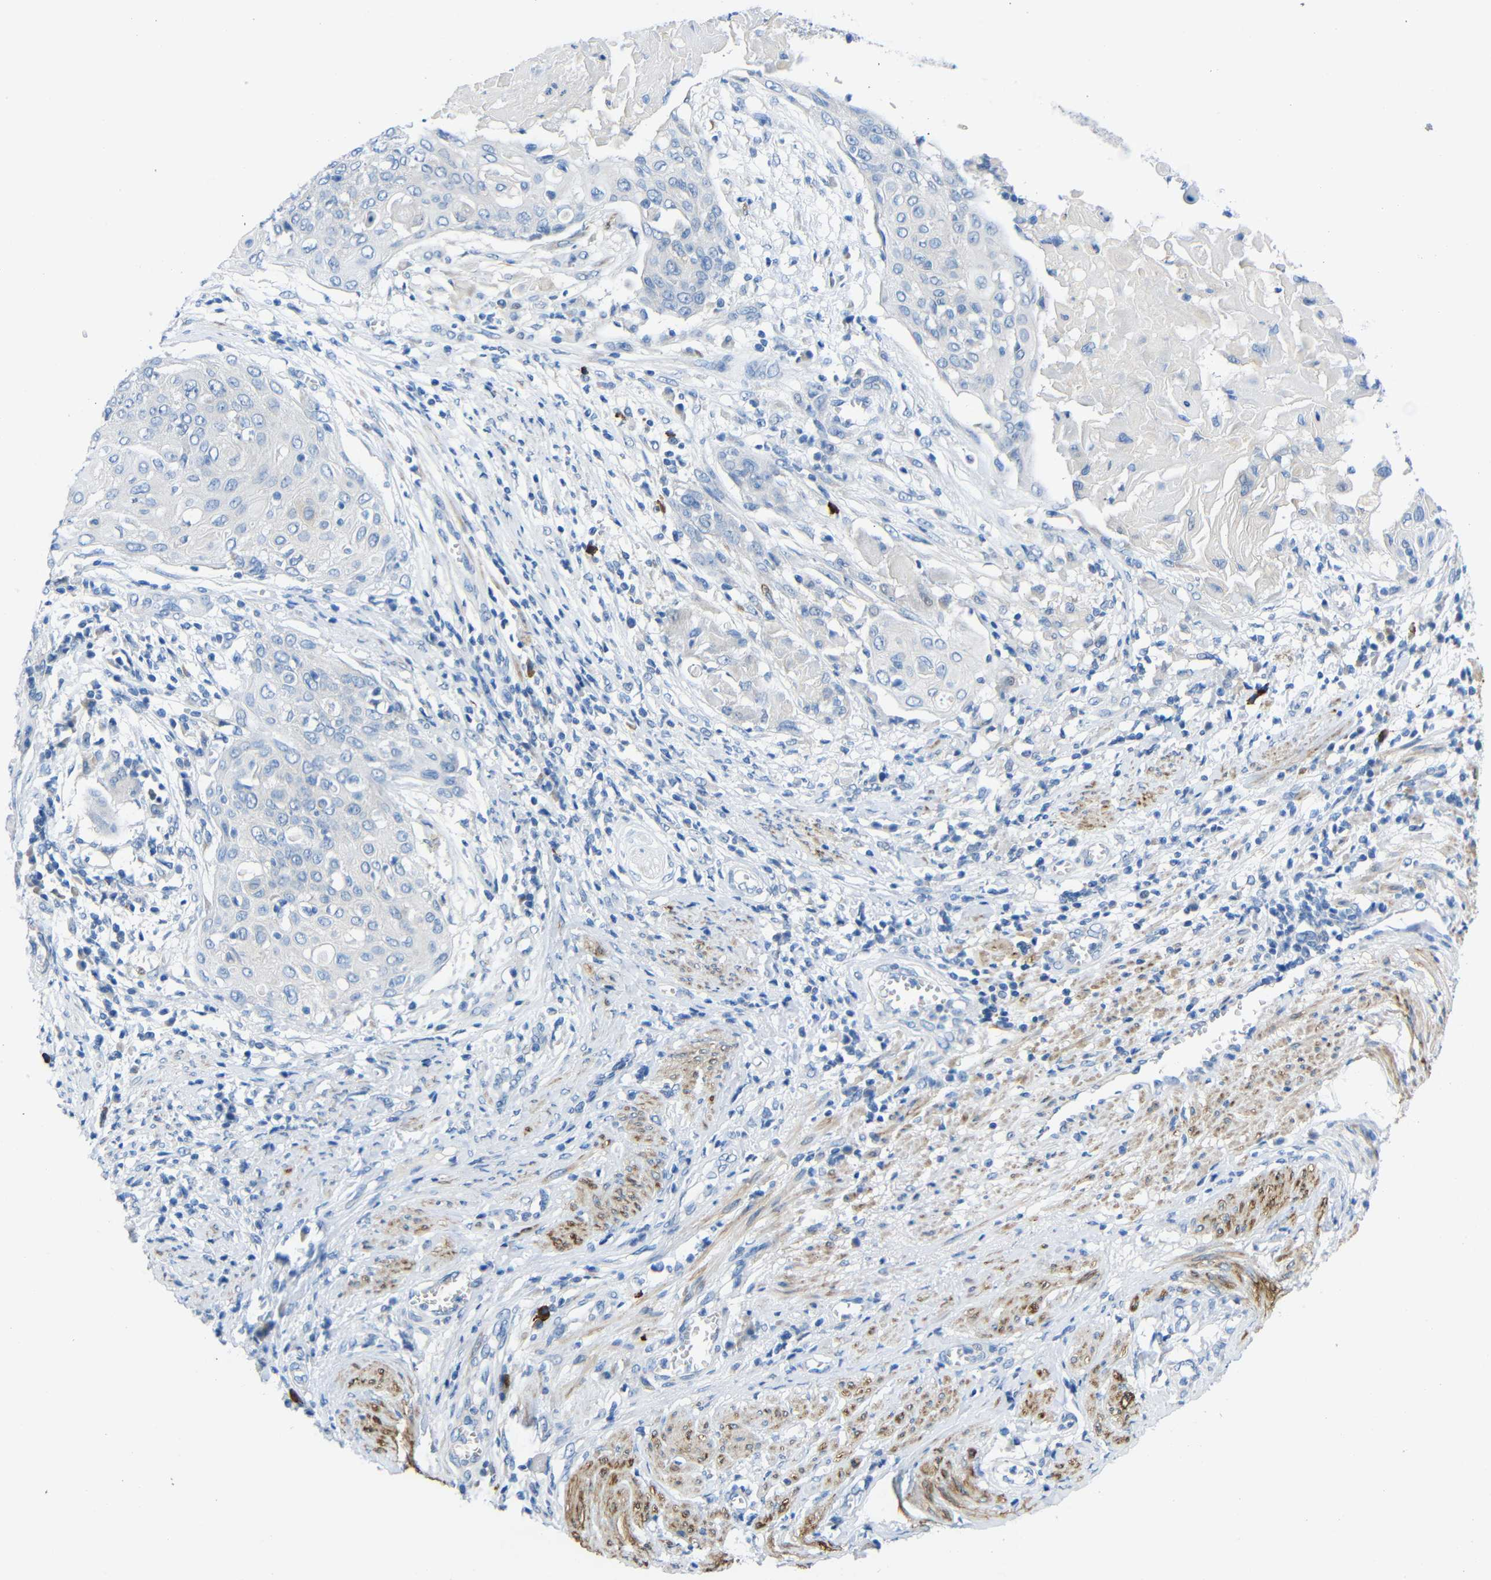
{"staining": {"intensity": "negative", "quantity": "none", "location": "none"}, "tissue": "cervical cancer", "cell_type": "Tumor cells", "image_type": "cancer", "snomed": [{"axis": "morphology", "description": "Squamous cell carcinoma, NOS"}, {"axis": "topography", "description": "Cervix"}], "caption": "Human cervical cancer (squamous cell carcinoma) stained for a protein using immunohistochemistry (IHC) demonstrates no positivity in tumor cells.", "gene": "NEGR1", "patient": {"sex": "female", "age": 39}}